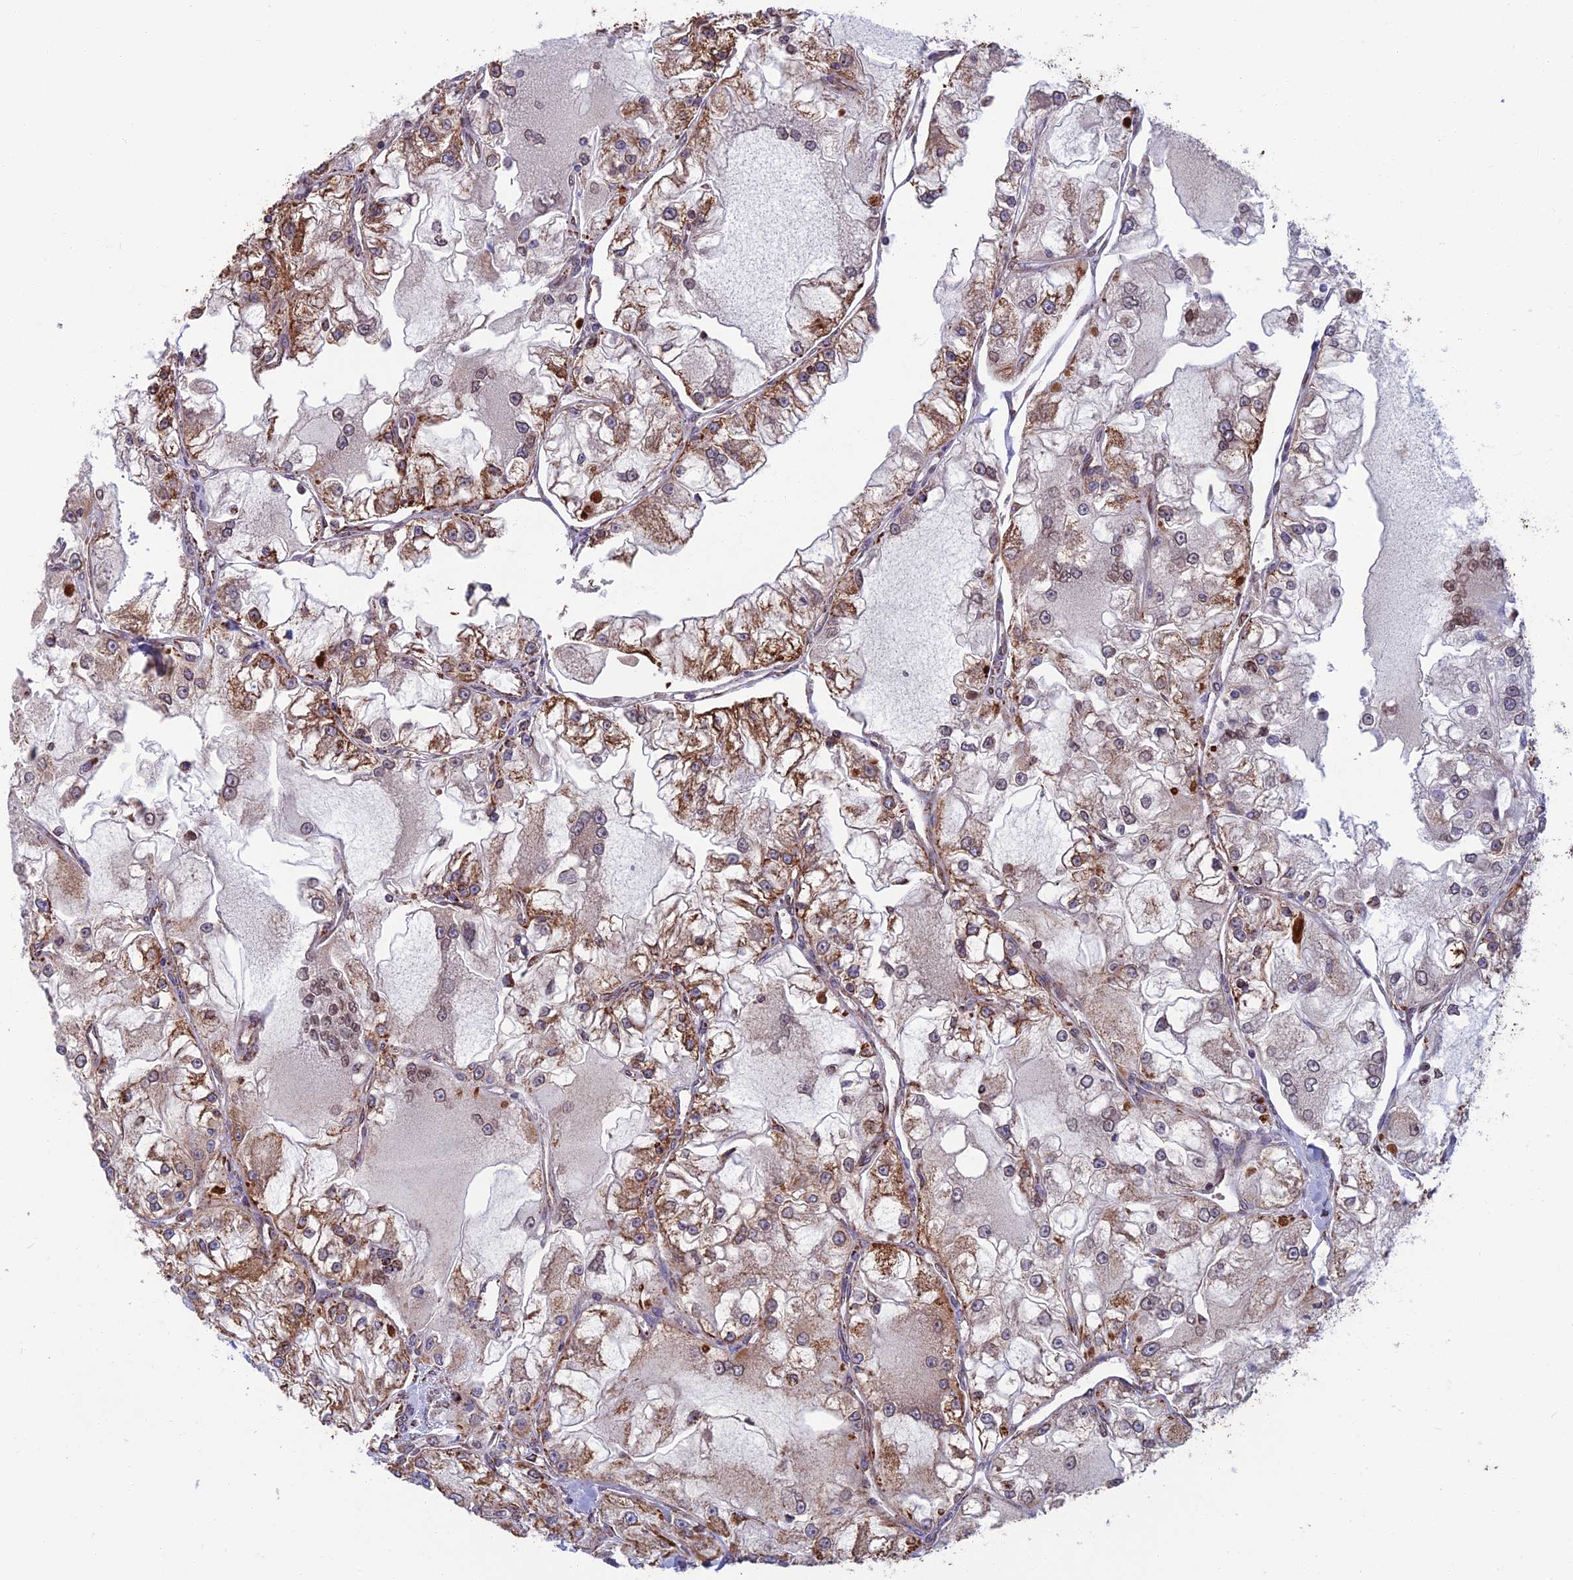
{"staining": {"intensity": "strong", "quantity": "25%-75%", "location": "cytoplasmic/membranous"}, "tissue": "renal cancer", "cell_type": "Tumor cells", "image_type": "cancer", "snomed": [{"axis": "morphology", "description": "Adenocarcinoma, NOS"}, {"axis": "topography", "description": "Kidney"}], "caption": "This micrograph reveals renal cancer stained with immunohistochemistry to label a protein in brown. The cytoplasmic/membranous of tumor cells show strong positivity for the protein. Nuclei are counter-stained blue.", "gene": "CS", "patient": {"sex": "female", "age": 72}}